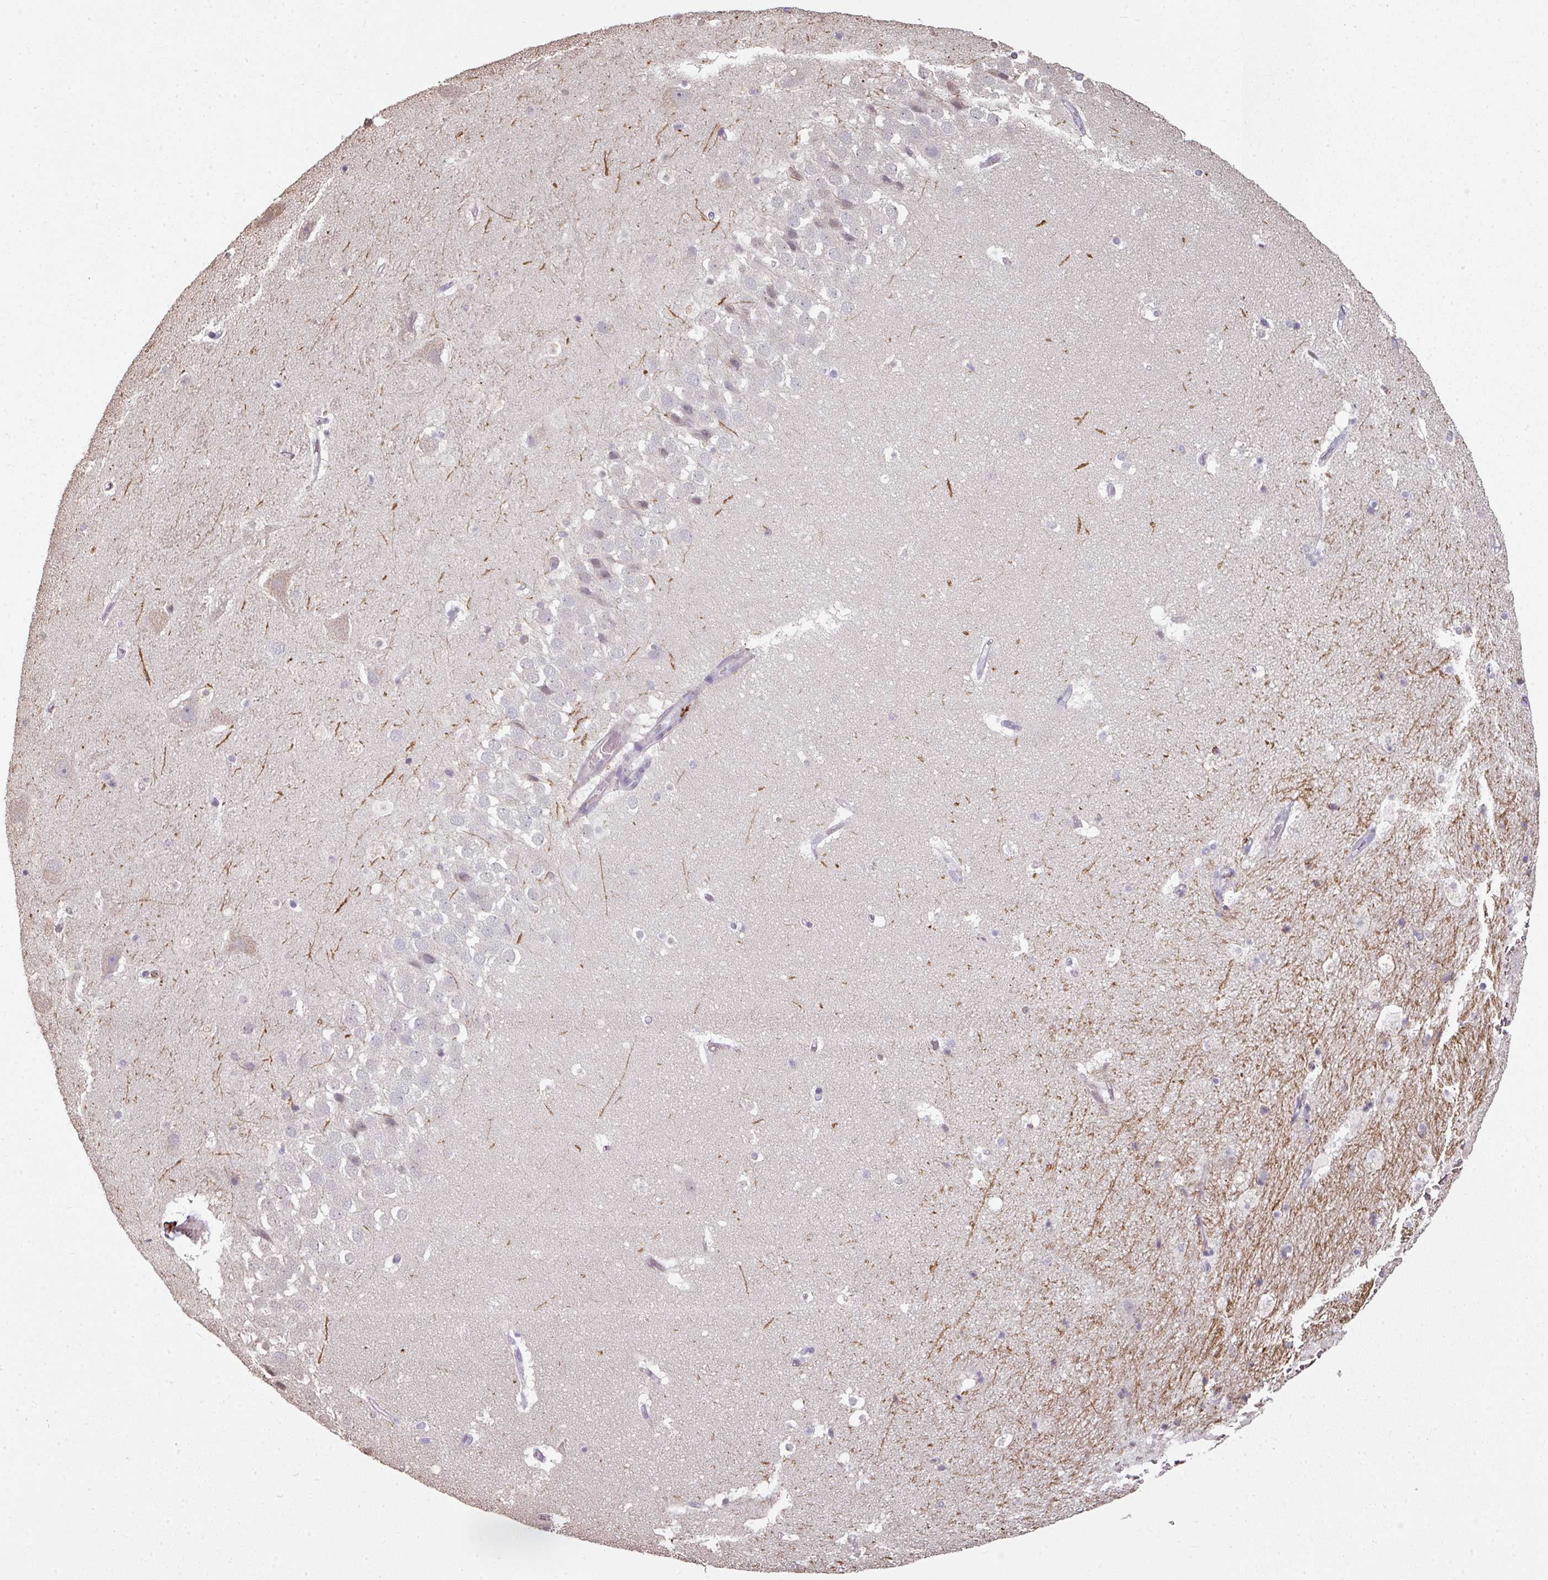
{"staining": {"intensity": "negative", "quantity": "none", "location": "none"}, "tissue": "hippocampus", "cell_type": "Glial cells", "image_type": "normal", "snomed": [{"axis": "morphology", "description": "Normal tissue, NOS"}, {"axis": "topography", "description": "Hippocampus"}], "caption": "IHC photomicrograph of benign hippocampus: human hippocampus stained with DAB (3,3'-diaminobenzidine) demonstrates no significant protein expression in glial cells.", "gene": "OLFML2B", "patient": {"sex": "male", "age": 37}}